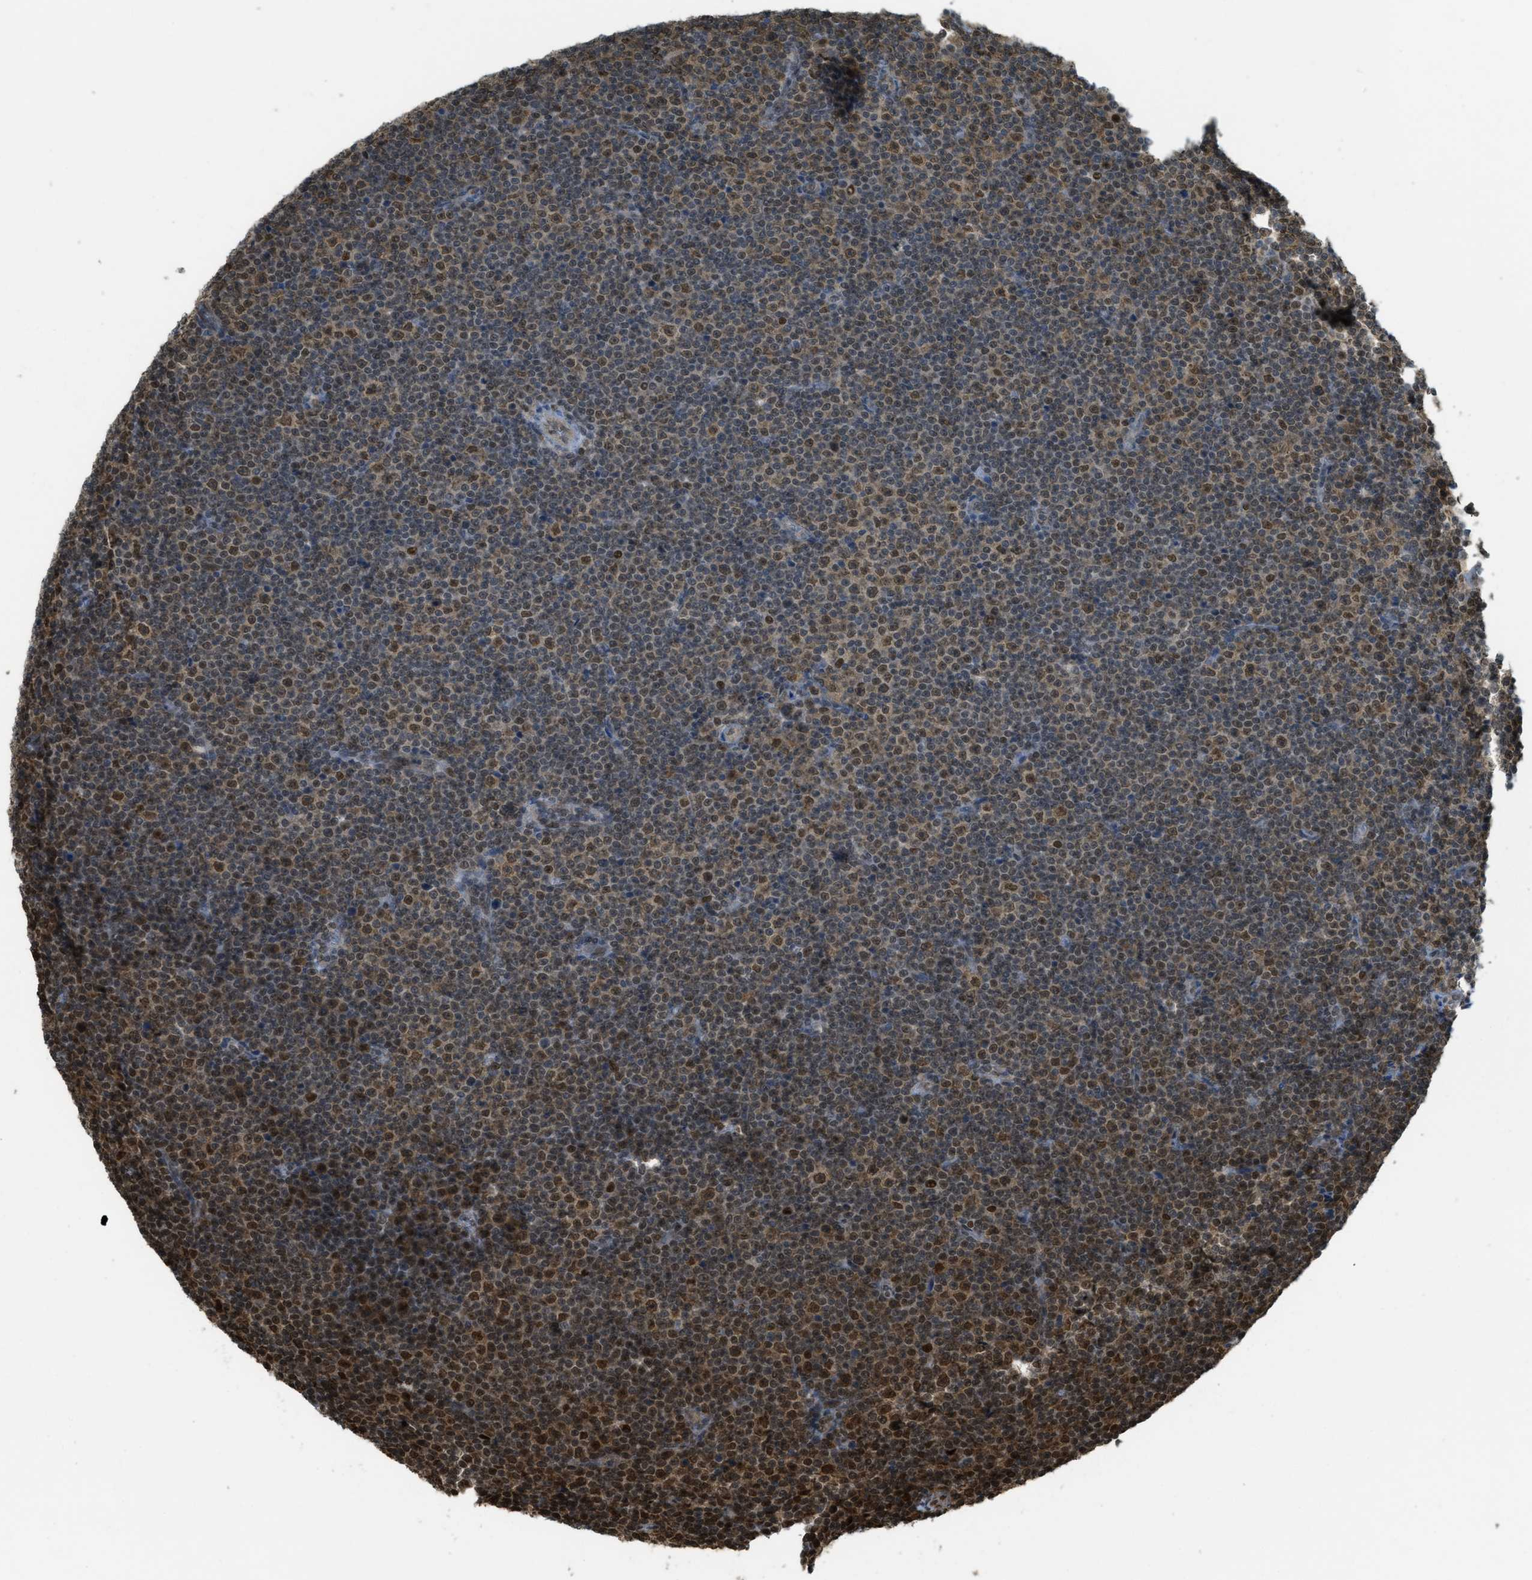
{"staining": {"intensity": "moderate", "quantity": "25%-75%", "location": "nuclear"}, "tissue": "lymphoma", "cell_type": "Tumor cells", "image_type": "cancer", "snomed": [{"axis": "morphology", "description": "Malignant lymphoma, non-Hodgkin's type, Low grade"}, {"axis": "topography", "description": "Lymph node"}], "caption": "Immunohistochemistry image of neoplastic tissue: human malignant lymphoma, non-Hodgkin's type (low-grade) stained using IHC demonstrates medium levels of moderate protein expression localized specifically in the nuclear of tumor cells, appearing as a nuclear brown color.", "gene": "TNPO1", "patient": {"sex": "female", "age": 67}}